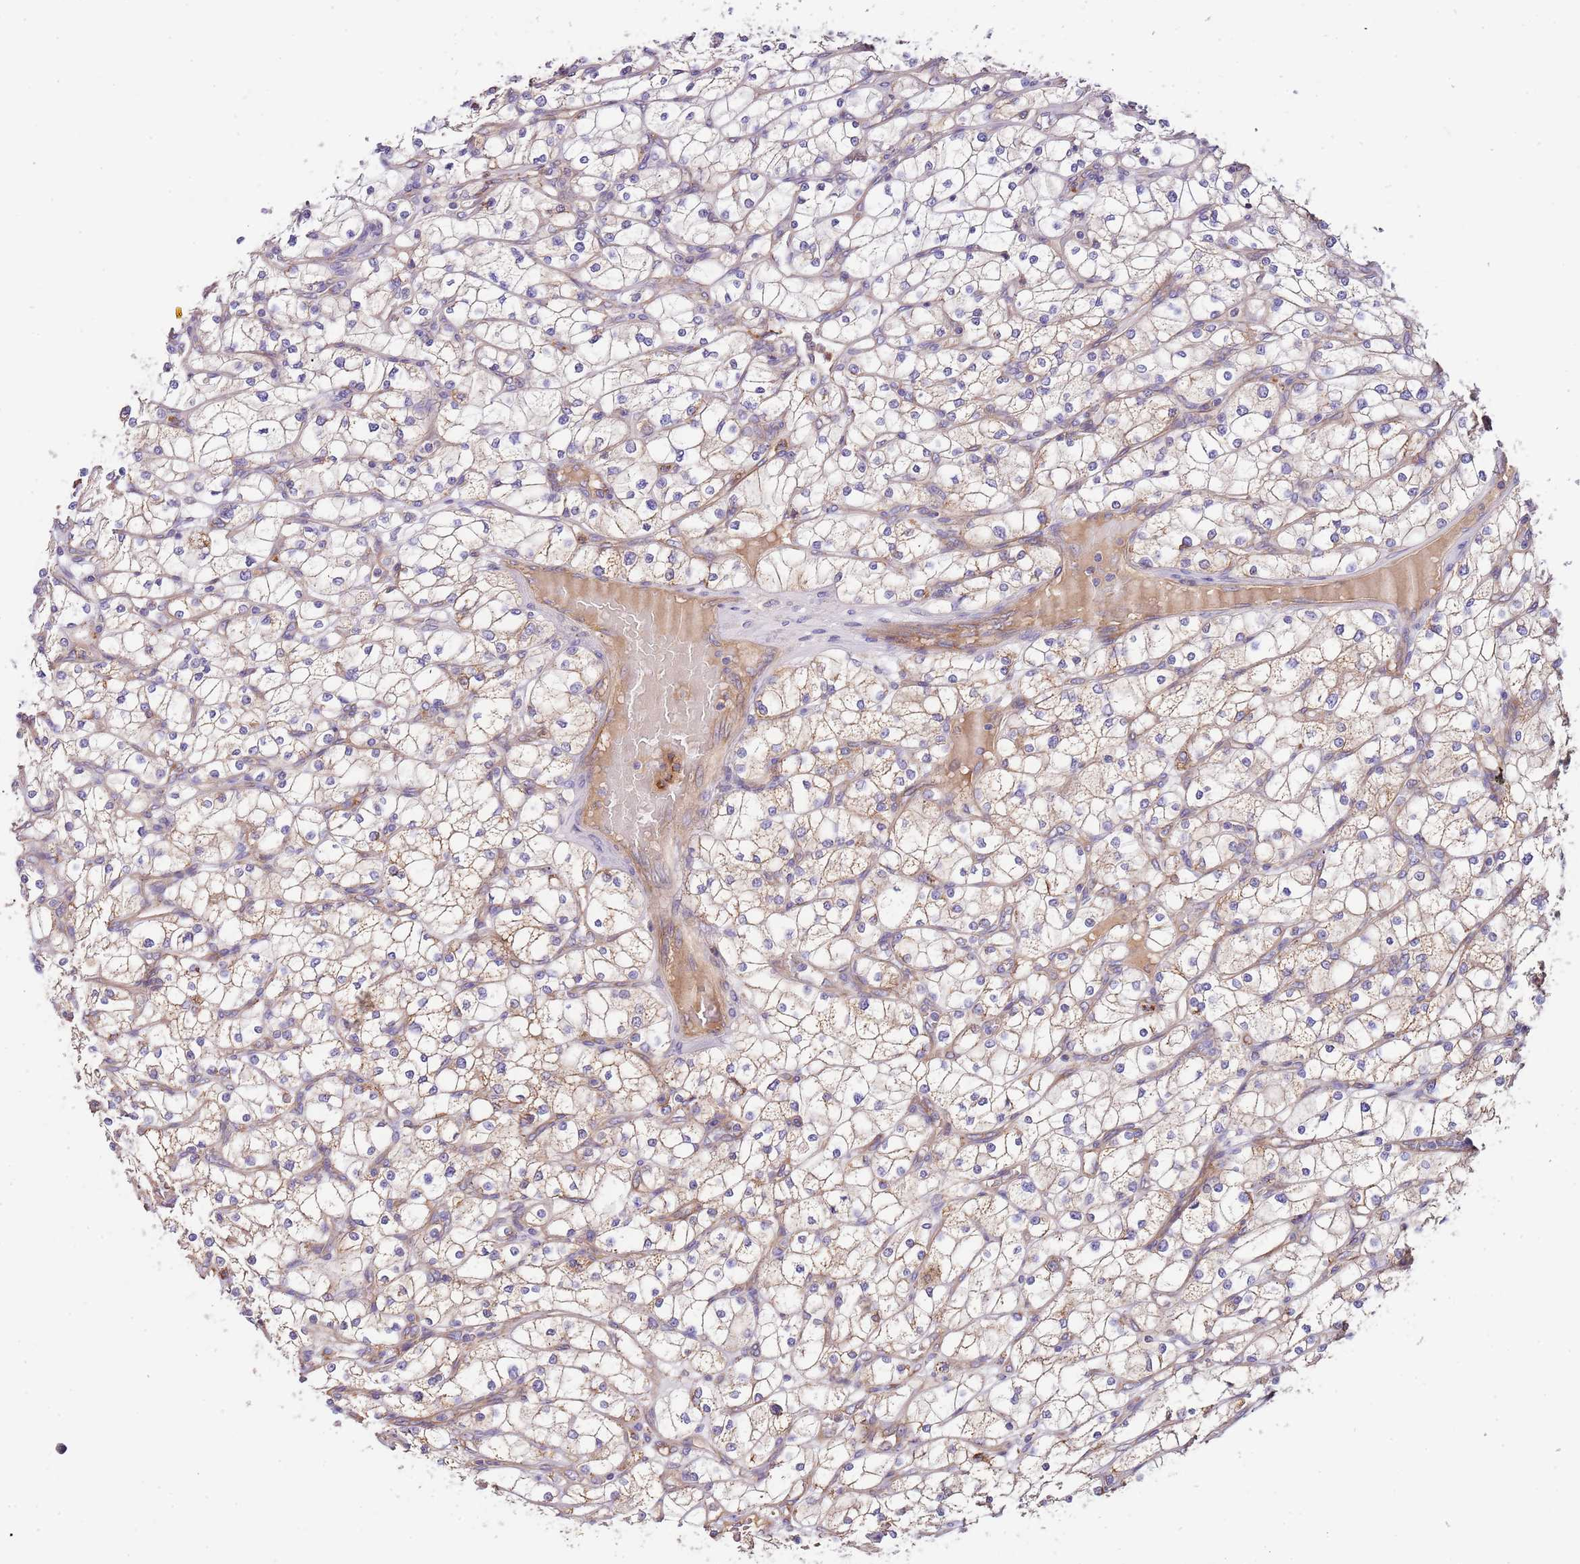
{"staining": {"intensity": "moderate", "quantity": "<25%", "location": "cytoplasmic/membranous"}, "tissue": "renal cancer", "cell_type": "Tumor cells", "image_type": "cancer", "snomed": [{"axis": "morphology", "description": "Adenocarcinoma, NOS"}, {"axis": "topography", "description": "Kidney"}], "caption": "There is low levels of moderate cytoplasmic/membranous expression in tumor cells of adenocarcinoma (renal), as demonstrated by immunohistochemical staining (brown color).", "gene": "DOCK6", "patient": {"sex": "male", "age": 80}}